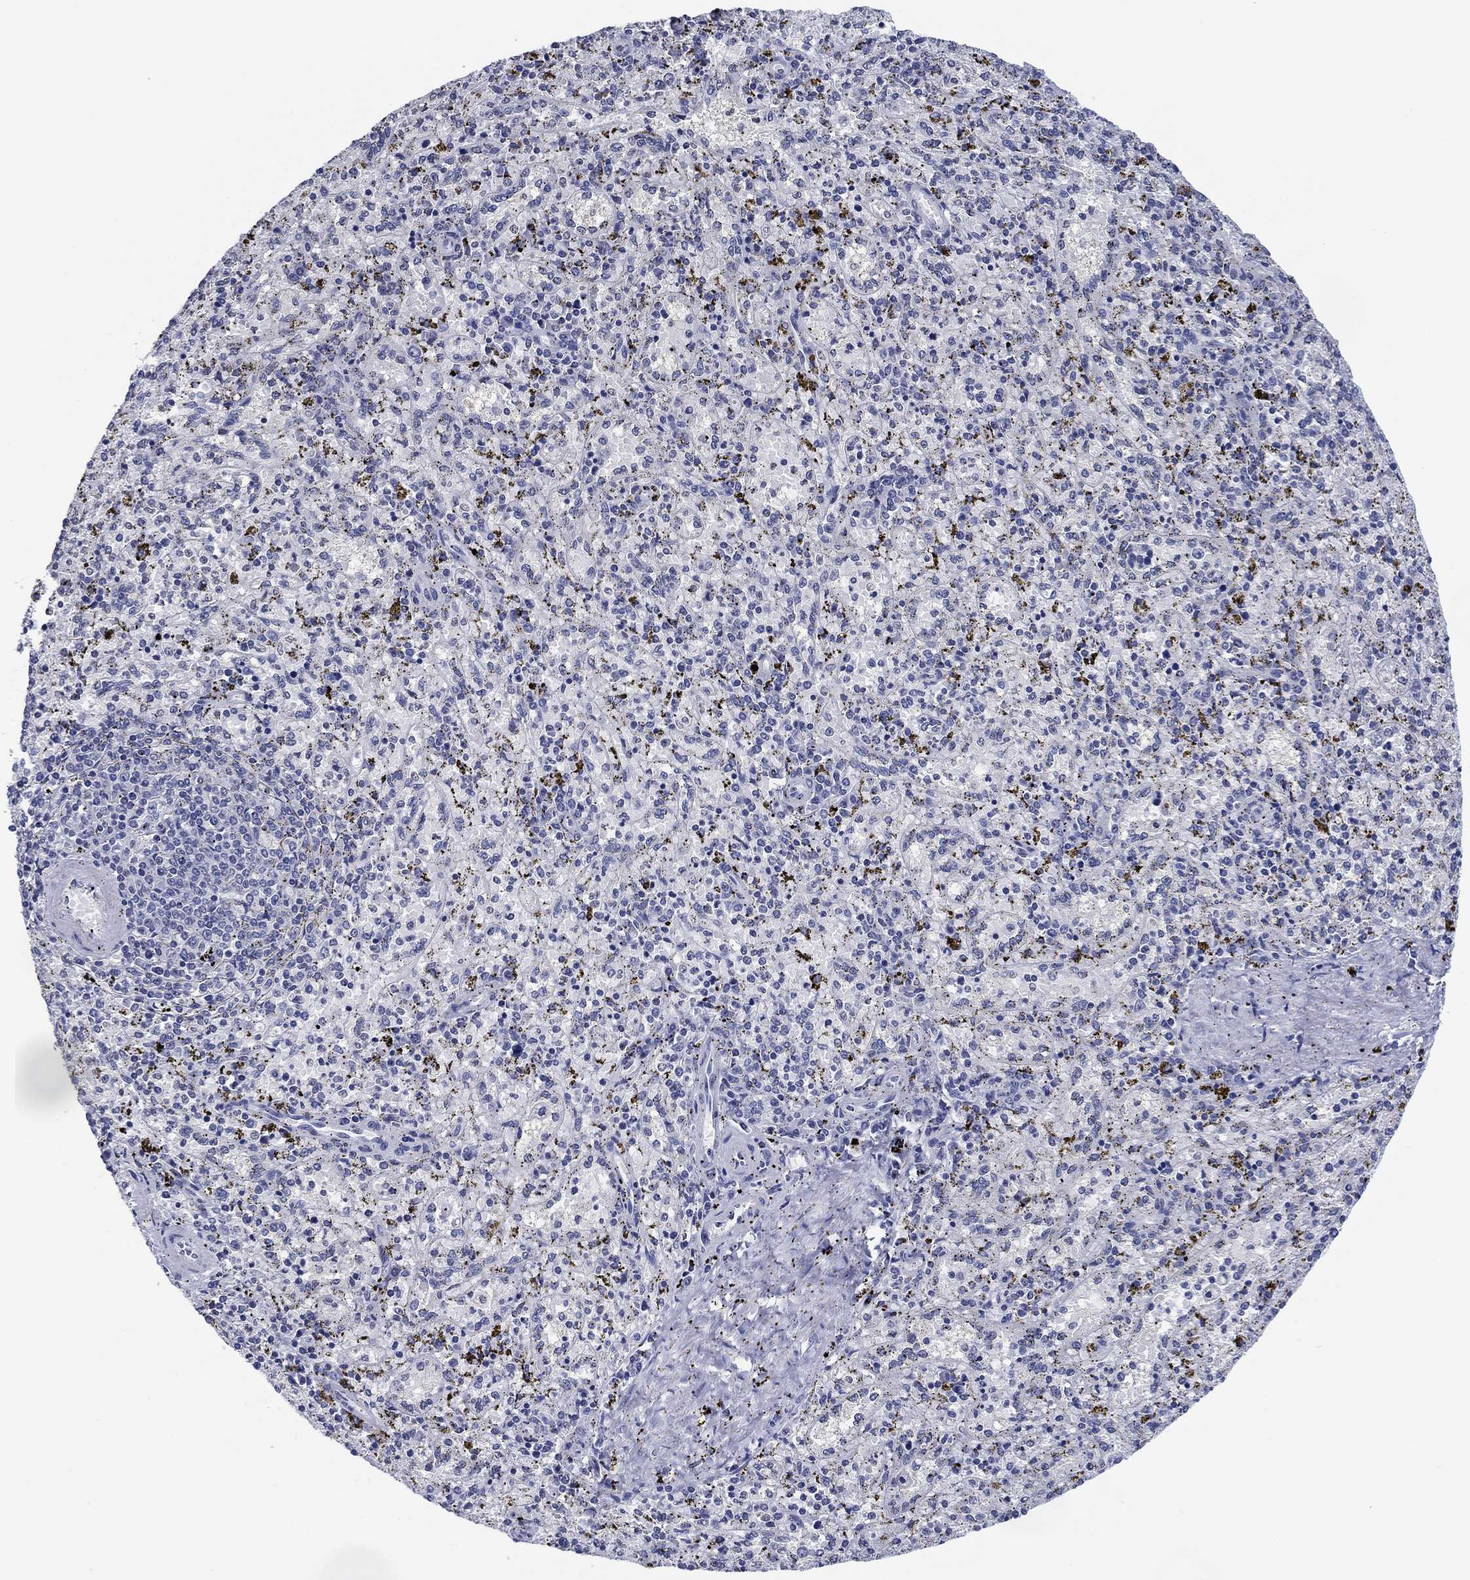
{"staining": {"intensity": "negative", "quantity": "none", "location": "none"}, "tissue": "spleen", "cell_type": "Cells in red pulp", "image_type": "normal", "snomed": [{"axis": "morphology", "description": "Normal tissue, NOS"}, {"axis": "topography", "description": "Spleen"}], "caption": "This image is of unremarkable spleen stained with immunohistochemistry (IHC) to label a protein in brown with the nuclei are counter-stained blue. There is no expression in cells in red pulp.", "gene": "OTUB2", "patient": {"sex": "female", "age": 50}}